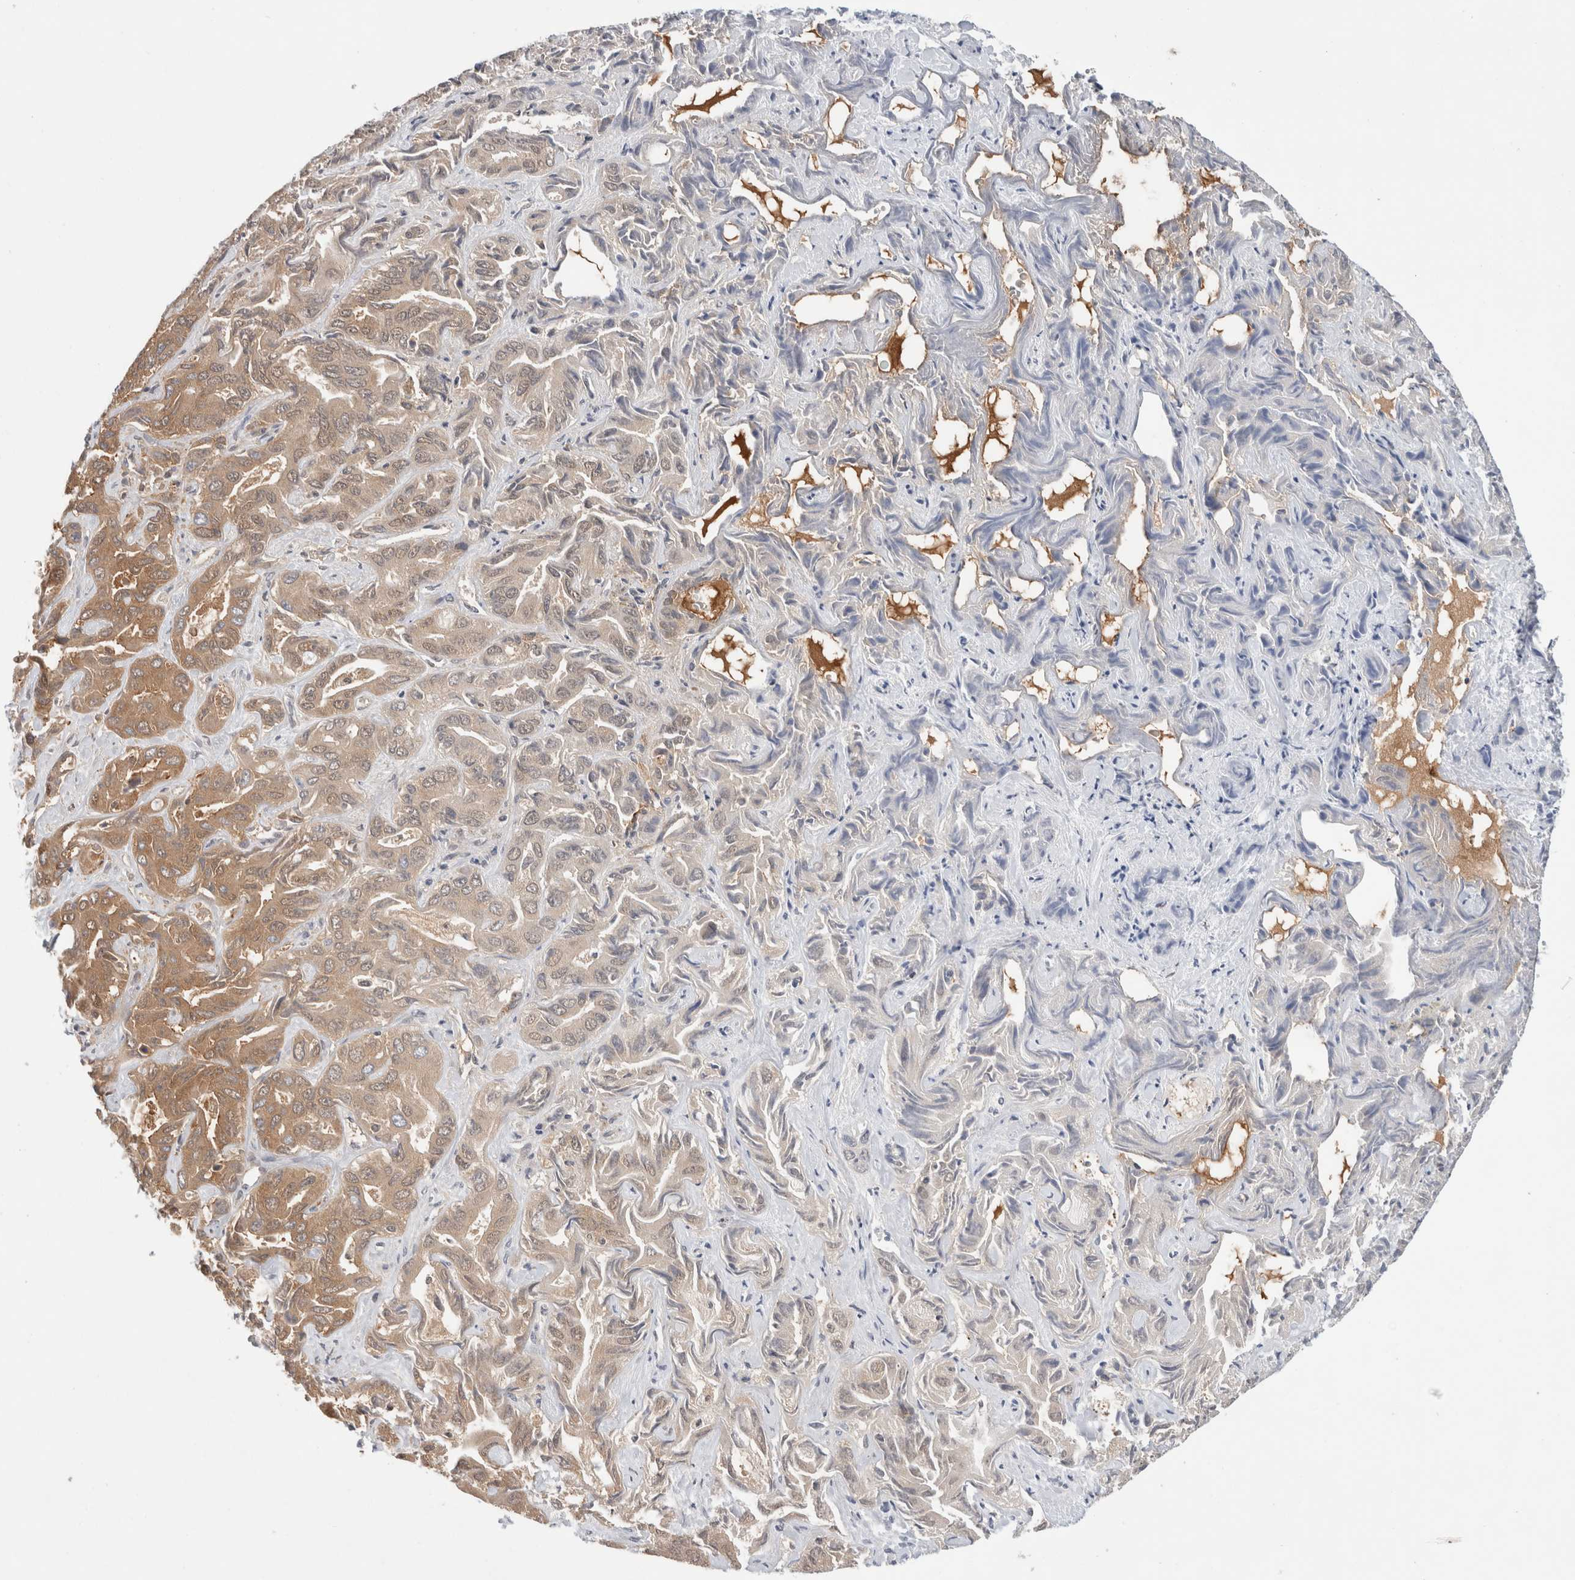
{"staining": {"intensity": "moderate", "quantity": ">75%", "location": "cytoplasmic/membranous"}, "tissue": "liver cancer", "cell_type": "Tumor cells", "image_type": "cancer", "snomed": [{"axis": "morphology", "description": "Cholangiocarcinoma"}, {"axis": "topography", "description": "Liver"}], "caption": "Tumor cells reveal medium levels of moderate cytoplasmic/membranous staining in about >75% of cells in cholangiocarcinoma (liver).", "gene": "KLHL14", "patient": {"sex": "female", "age": 52}}